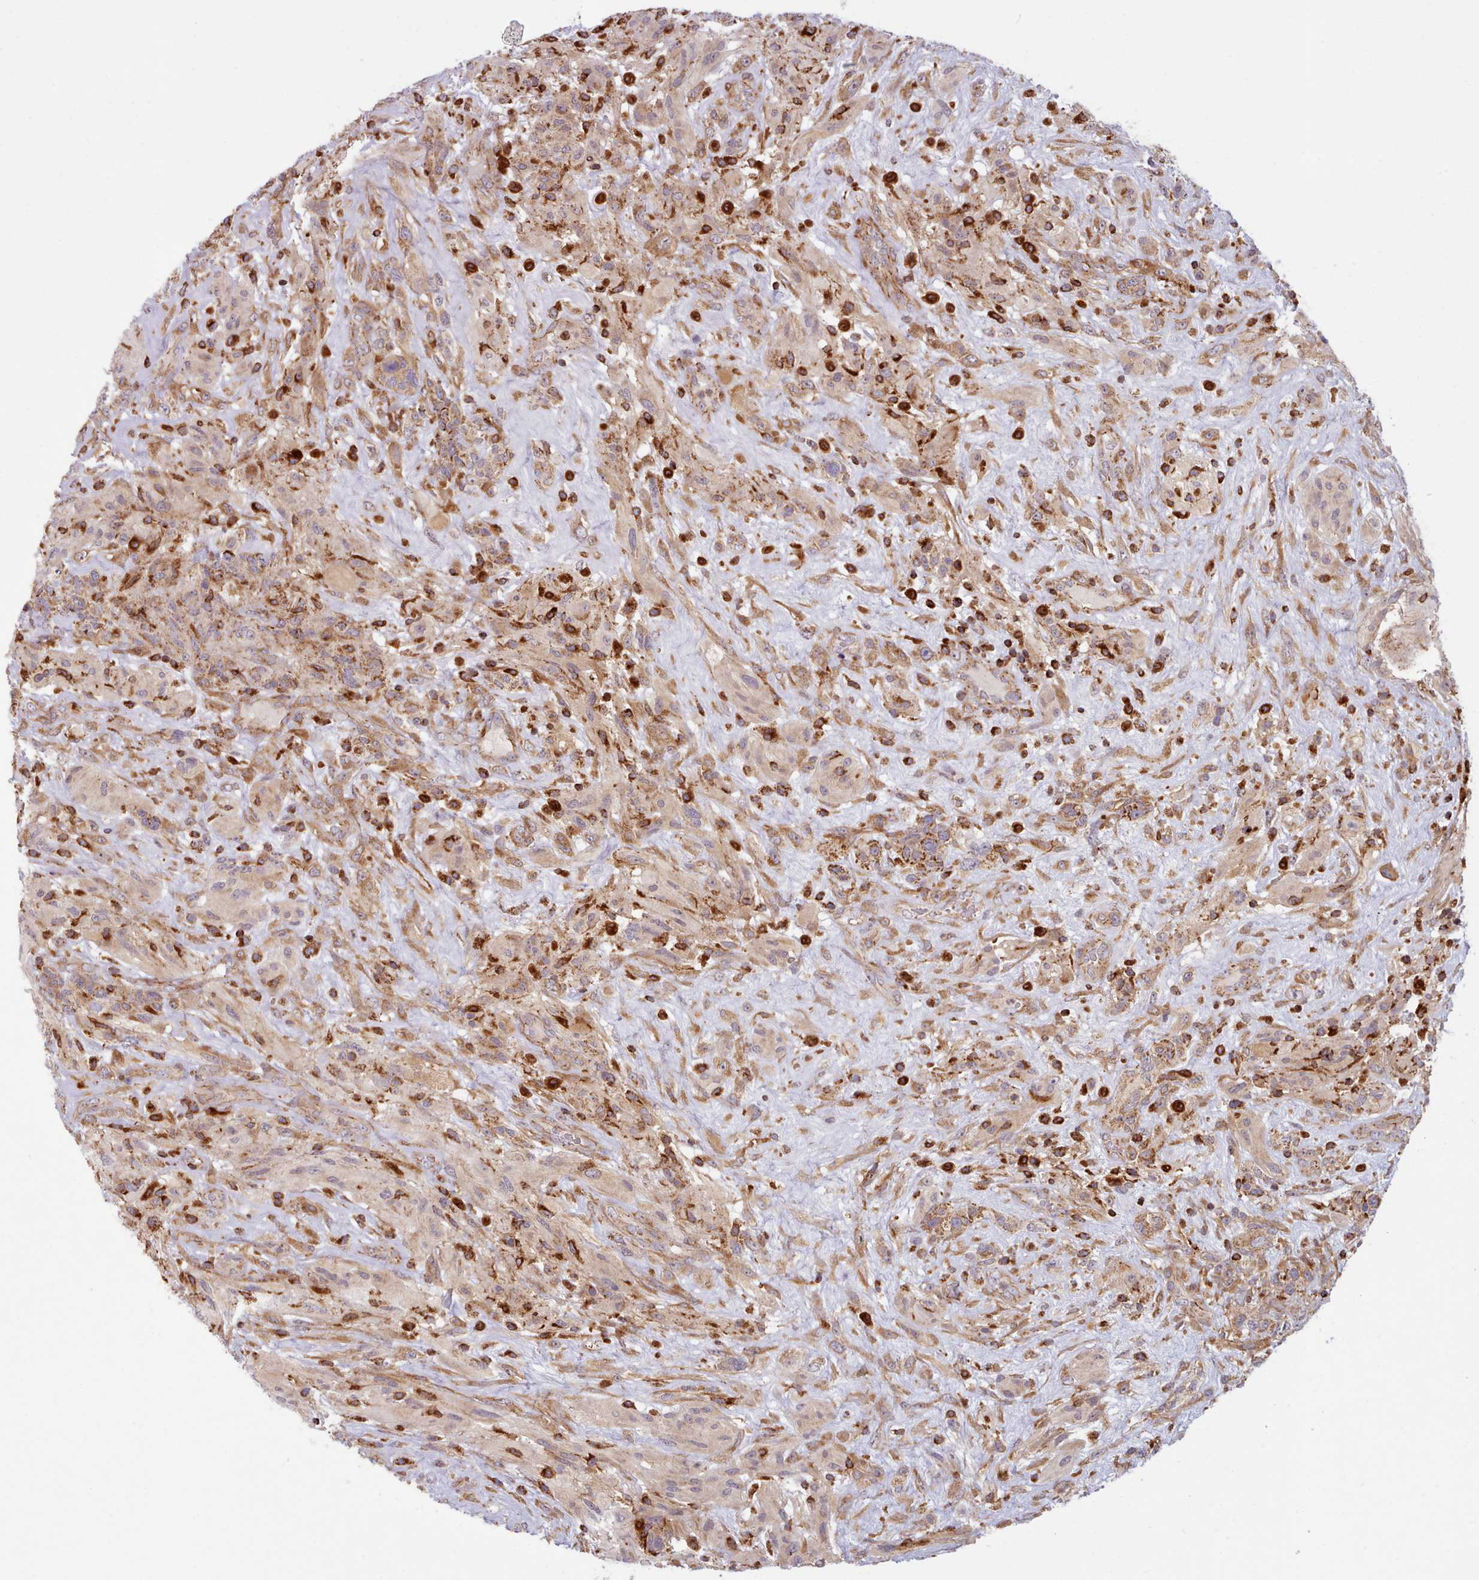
{"staining": {"intensity": "moderate", "quantity": ">75%", "location": "cytoplasmic/membranous"}, "tissue": "glioma", "cell_type": "Tumor cells", "image_type": "cancer", "snomed": [{"axis": "morphology", "description": "Glioma, malignant, High grade"}, {"axis": "topography", "description": "Brain"}], "caption": "Protein staining of glioma tissue exhibits moderate cytoplasmic/membranous expression in approximately >75% of tumor cells. (brown staining indicates protein expression, while blue staining denotes nuclei).", "gene": "CRYBG1", "patient": {"sex": "male", "age": 61}}